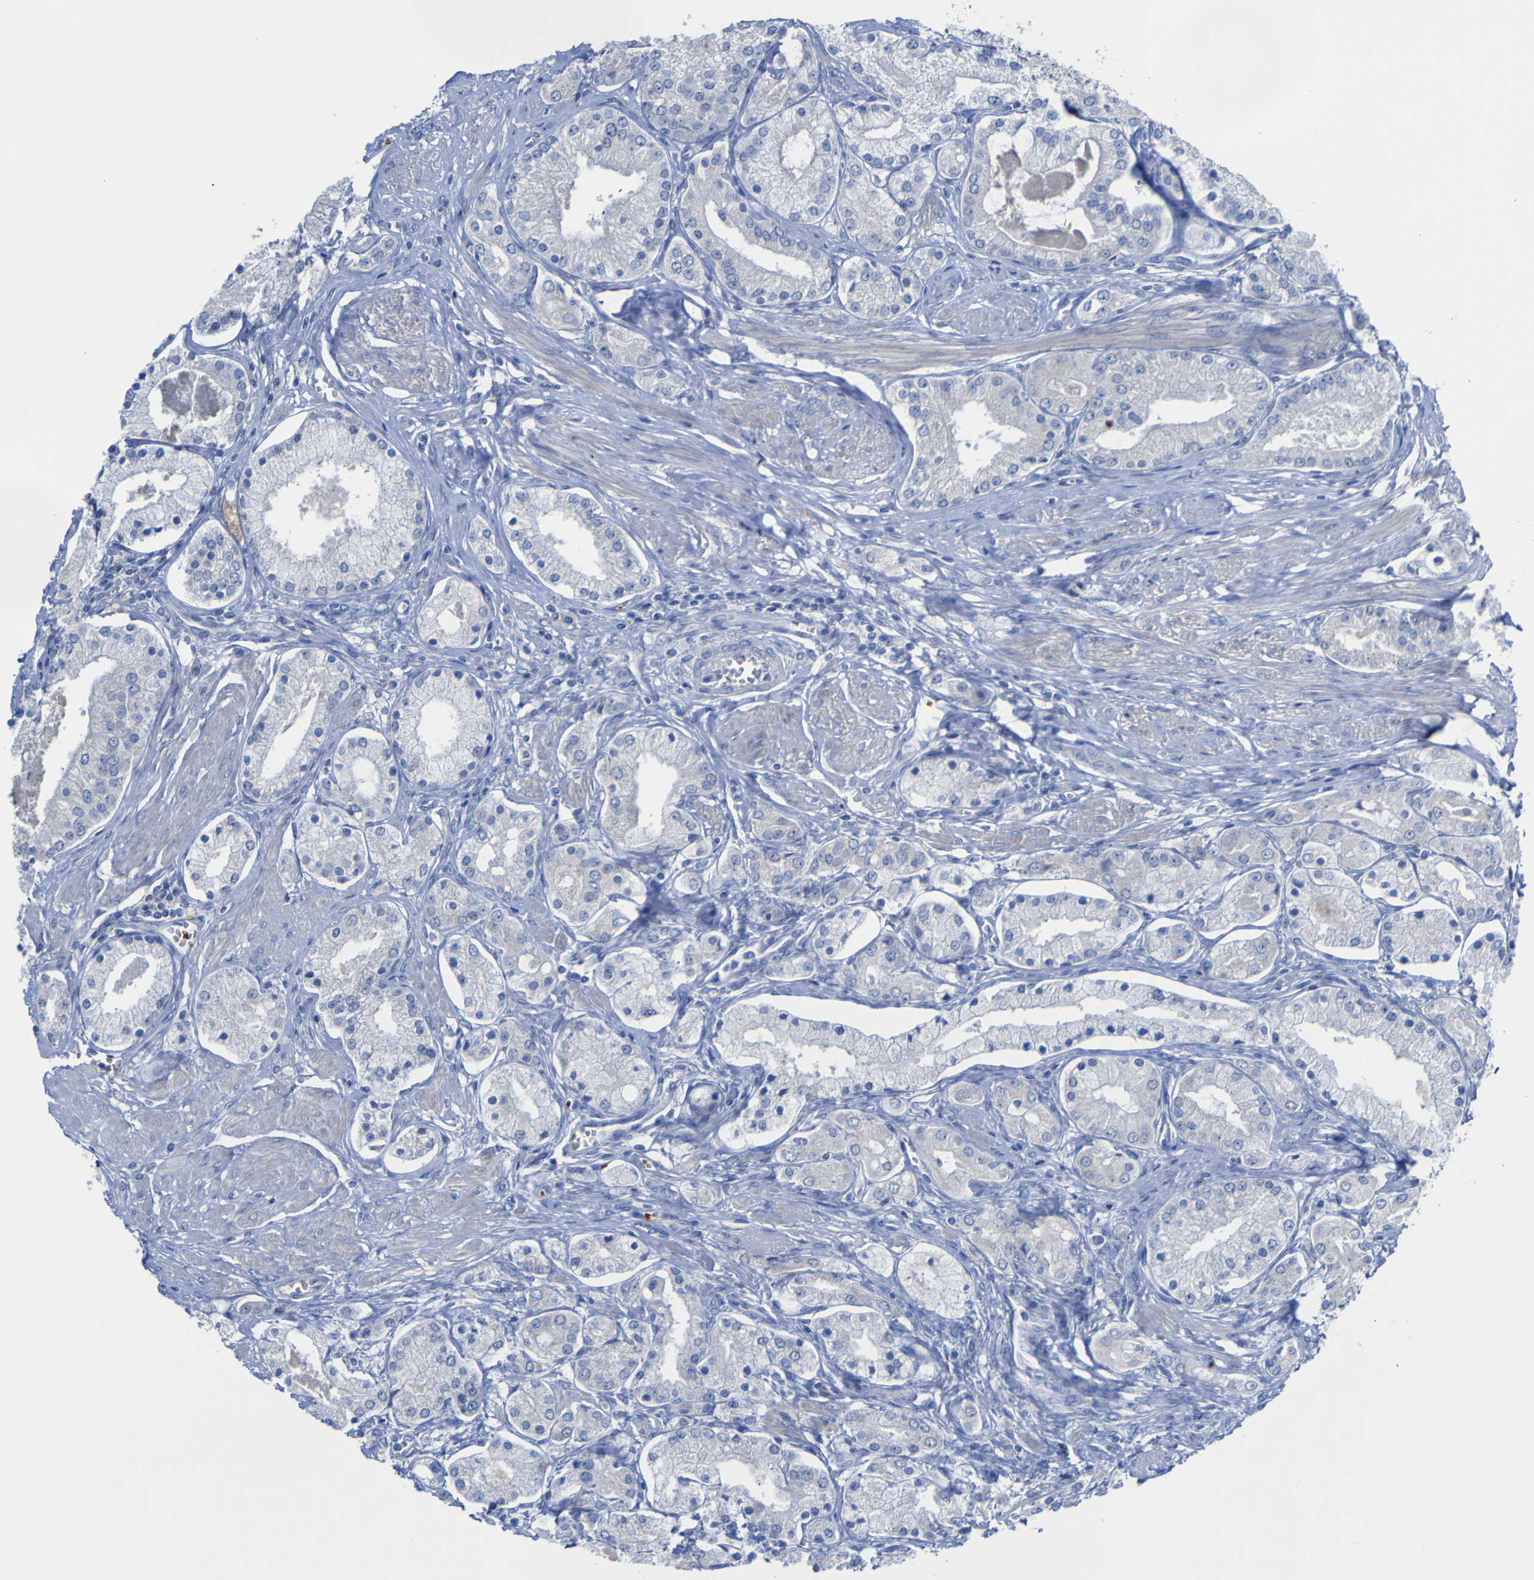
{"staining": {"intensity": "negative", "quantity": "none", "location": "none"}, "tissue": "prostate cancer", "cell_type": "Tumor cells", "image_type": "cancer", "snomed": [{"axis": "morphology", "description": "Adenocarcinoma, High grade"}, {"axis": "topography", "description": "Prostate"}], "caption": "DAB (3,3'-diaminobenzidine) immunohistochemical staining of prostate cancer exhibits no significant positivity in tumor cells.", "gene": "GCM1", "patient": {"sex": "male", "age": 66}}